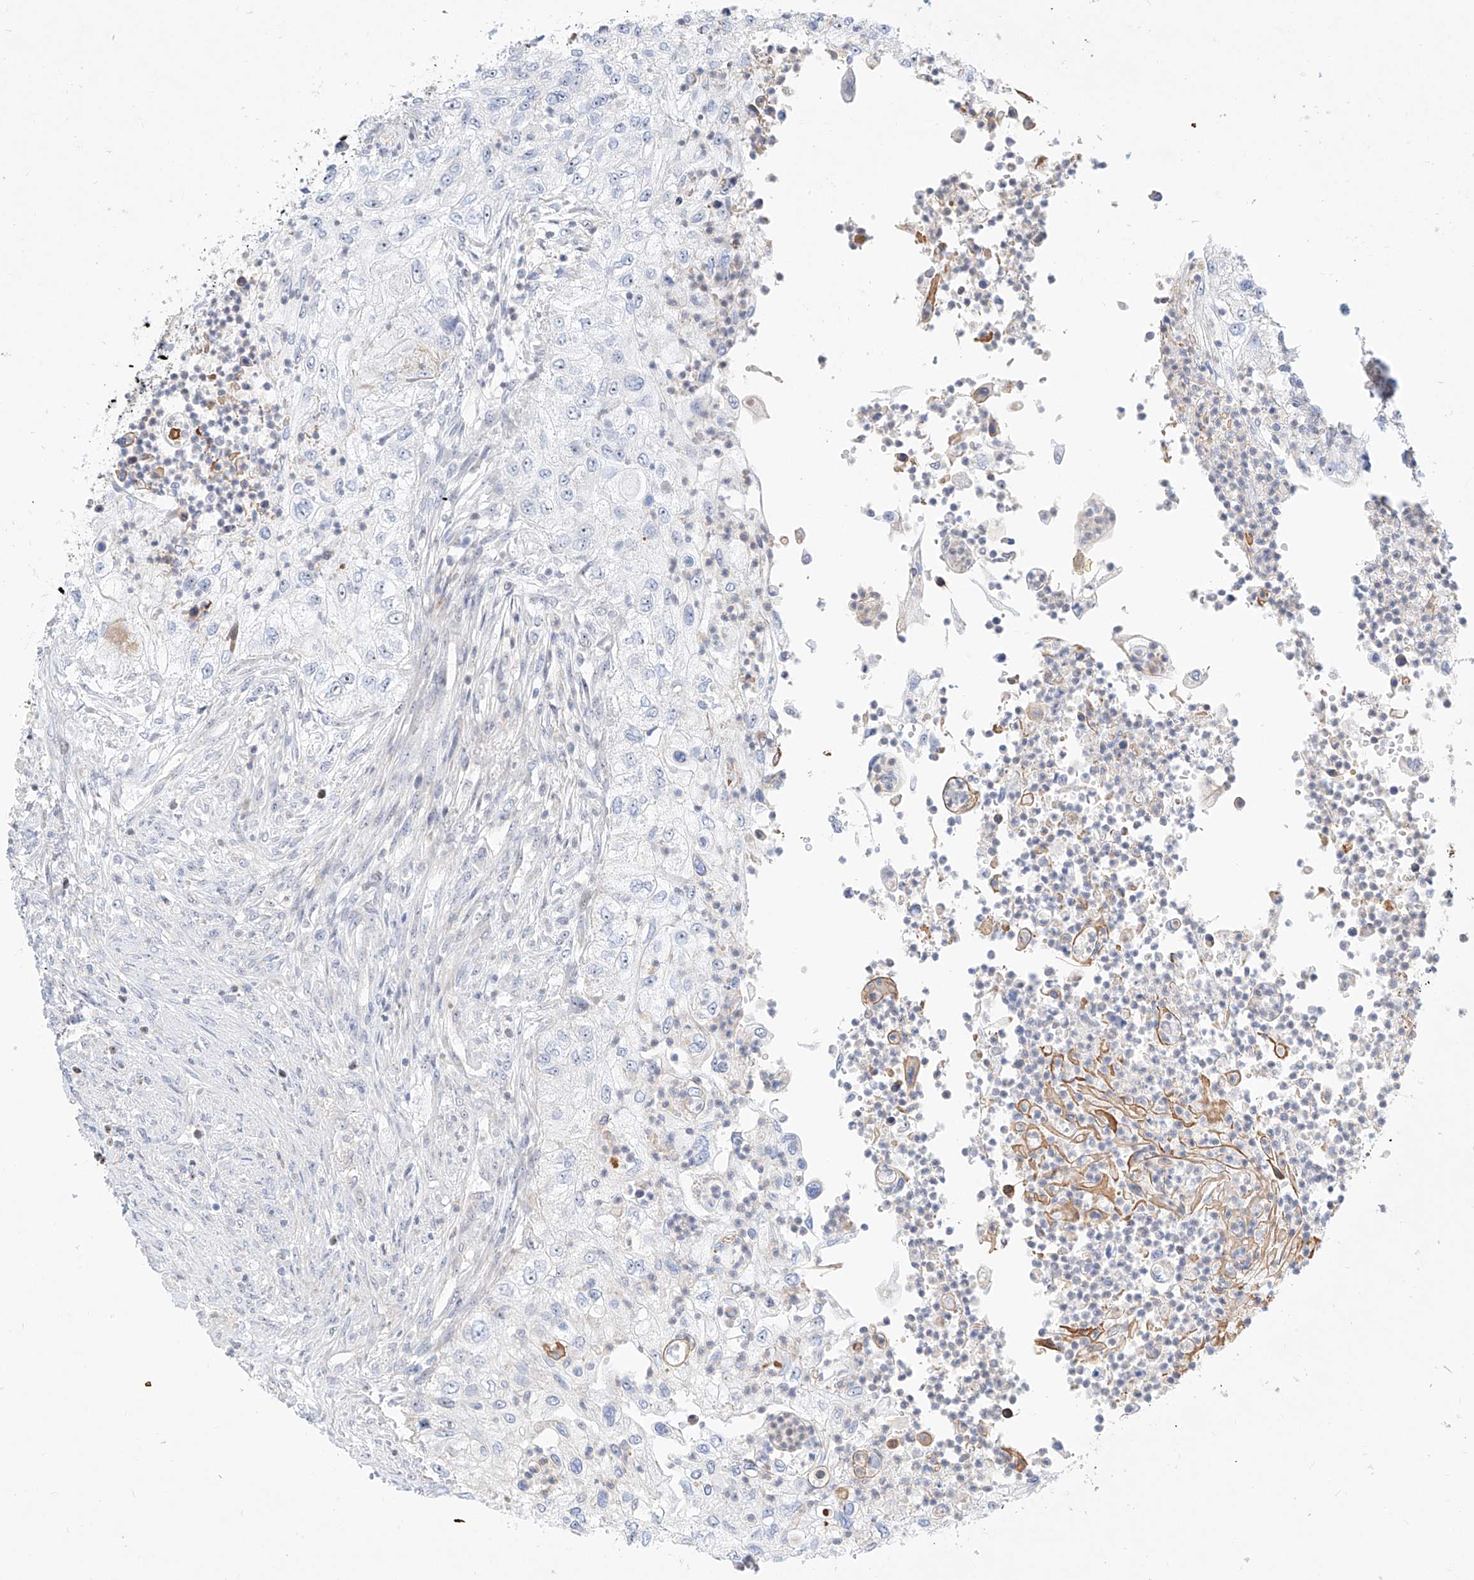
{"staining": {"intensity": "negative", "quantity": "none", "location": "none"}, "tissue": "urothelial cancer", "cell_type": "Tumor cells", "image_type": "cancer", "snomed": [{"axis": "morphology", "description": "Urothelial carcinoma, High grade"}, {"axis": "topography", "description": "Urinary bladder"}], "caption": "High magnification brightfield microscopy of urothelial carcinoma (high-grade) stained with DAB (brown) and counterstained with hematoxylin (blue): tumor cells show no significant positivity. The staining was performed using DAB to visualize the protein expression in brown, while the nuclei were stained in blue with hematoxylin (Magnification: 20x).", "gene": "SNU13", "patient": {"sex": "female", "age": 60}}